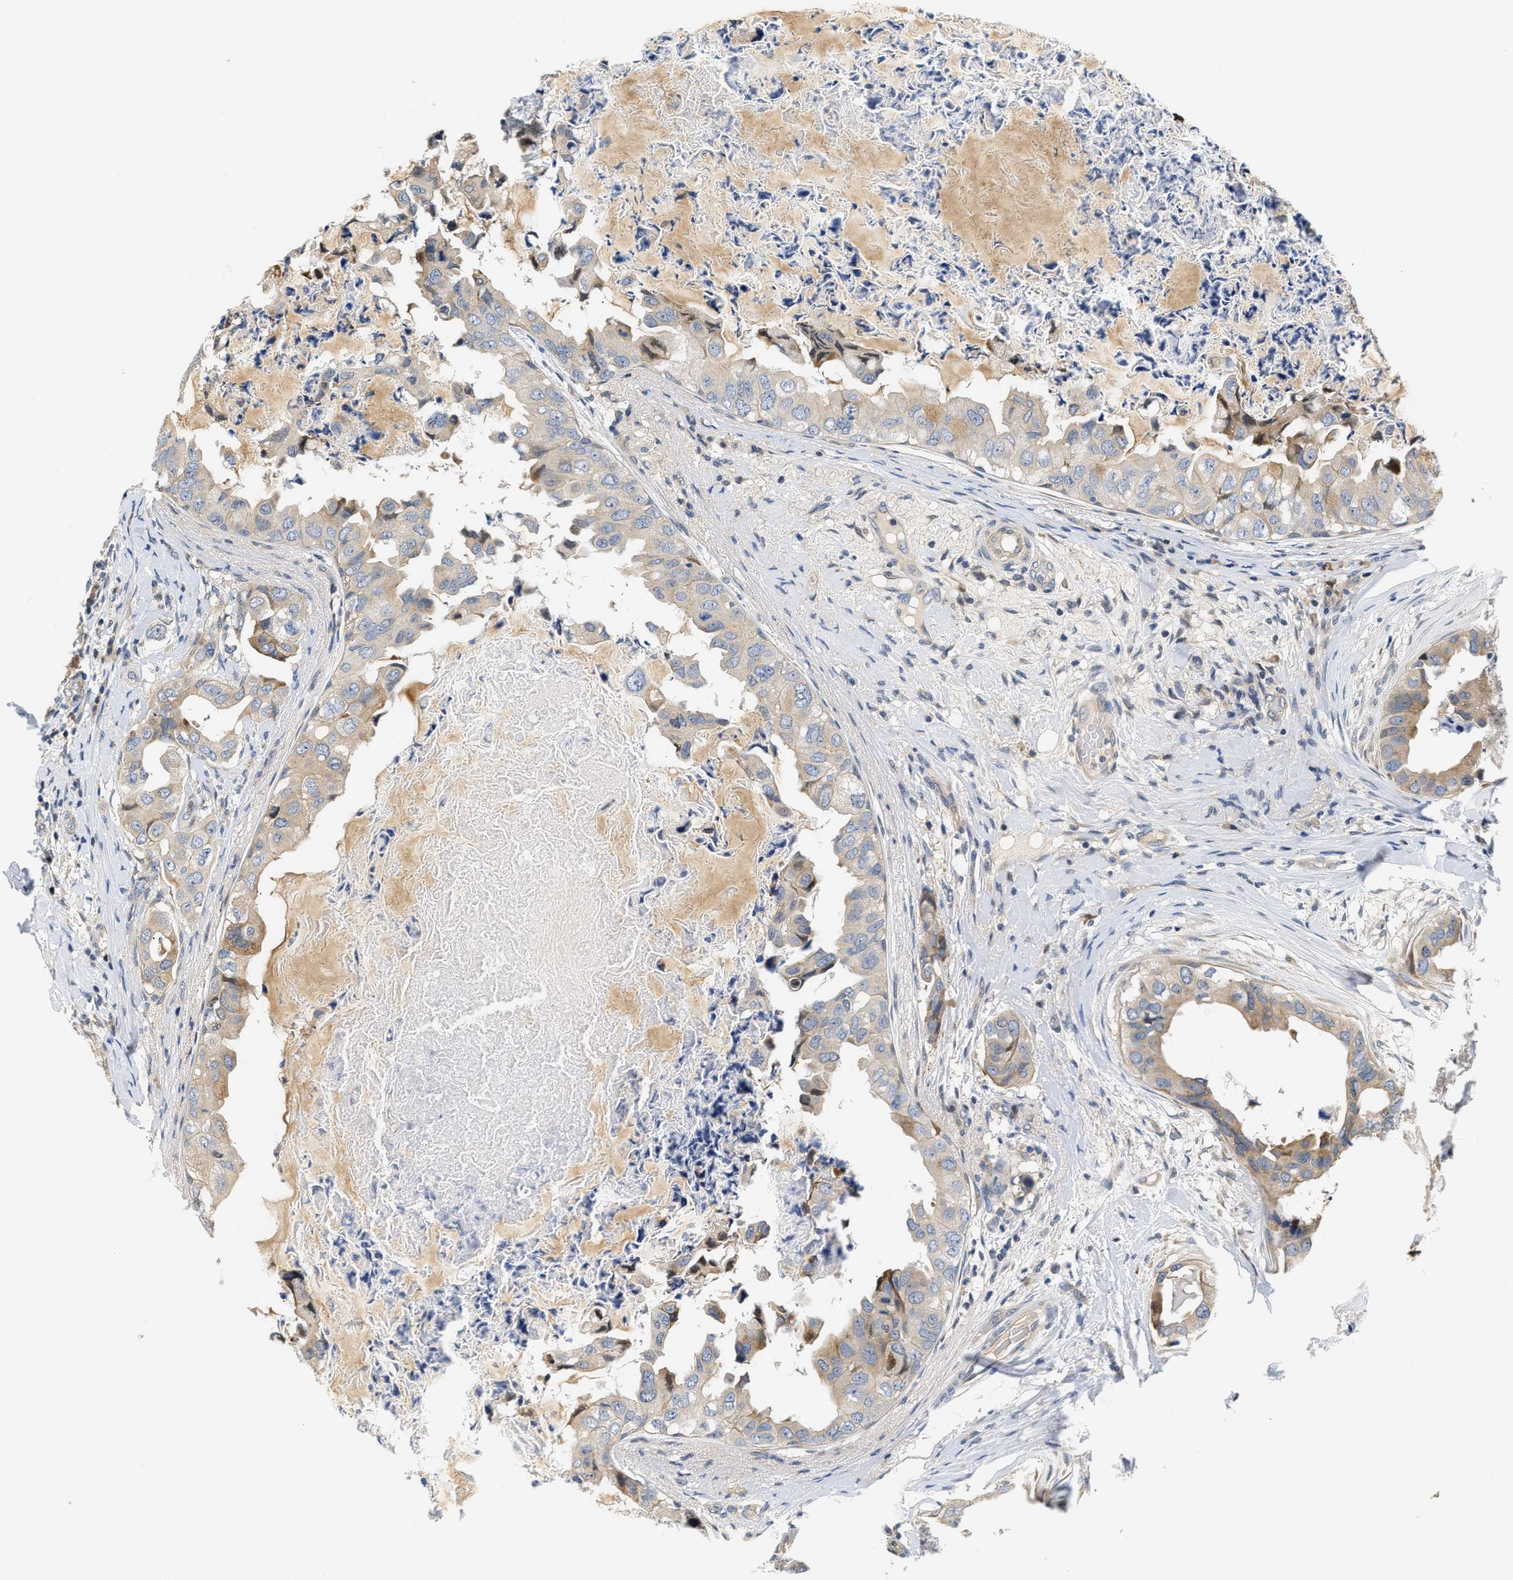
{"staining": {"intensity": "moderate", "quantity": "<25%", "location": "cytoplasmic/membranous"}, "tissue": "breast cancer", "cell_type": "Tumor cells", "image_type": "cancer", "snomed": [{"axis": "morphology", "description": "Normal tissue, NOS"}, {"axis": "morphology", "description": "Duct carcinoma"}, {"axis": "topography", "description": "Breast"}], "caption": "A micrograph showing moderate cytoplasmic/membranous positivity in approximately <25% of tumor cells in breast invasive ductal carcinoma, as visualized by brown immunohistochemical staining.", "gene": "TNIP2", "patient": {"sex": "female", "age": 40}}